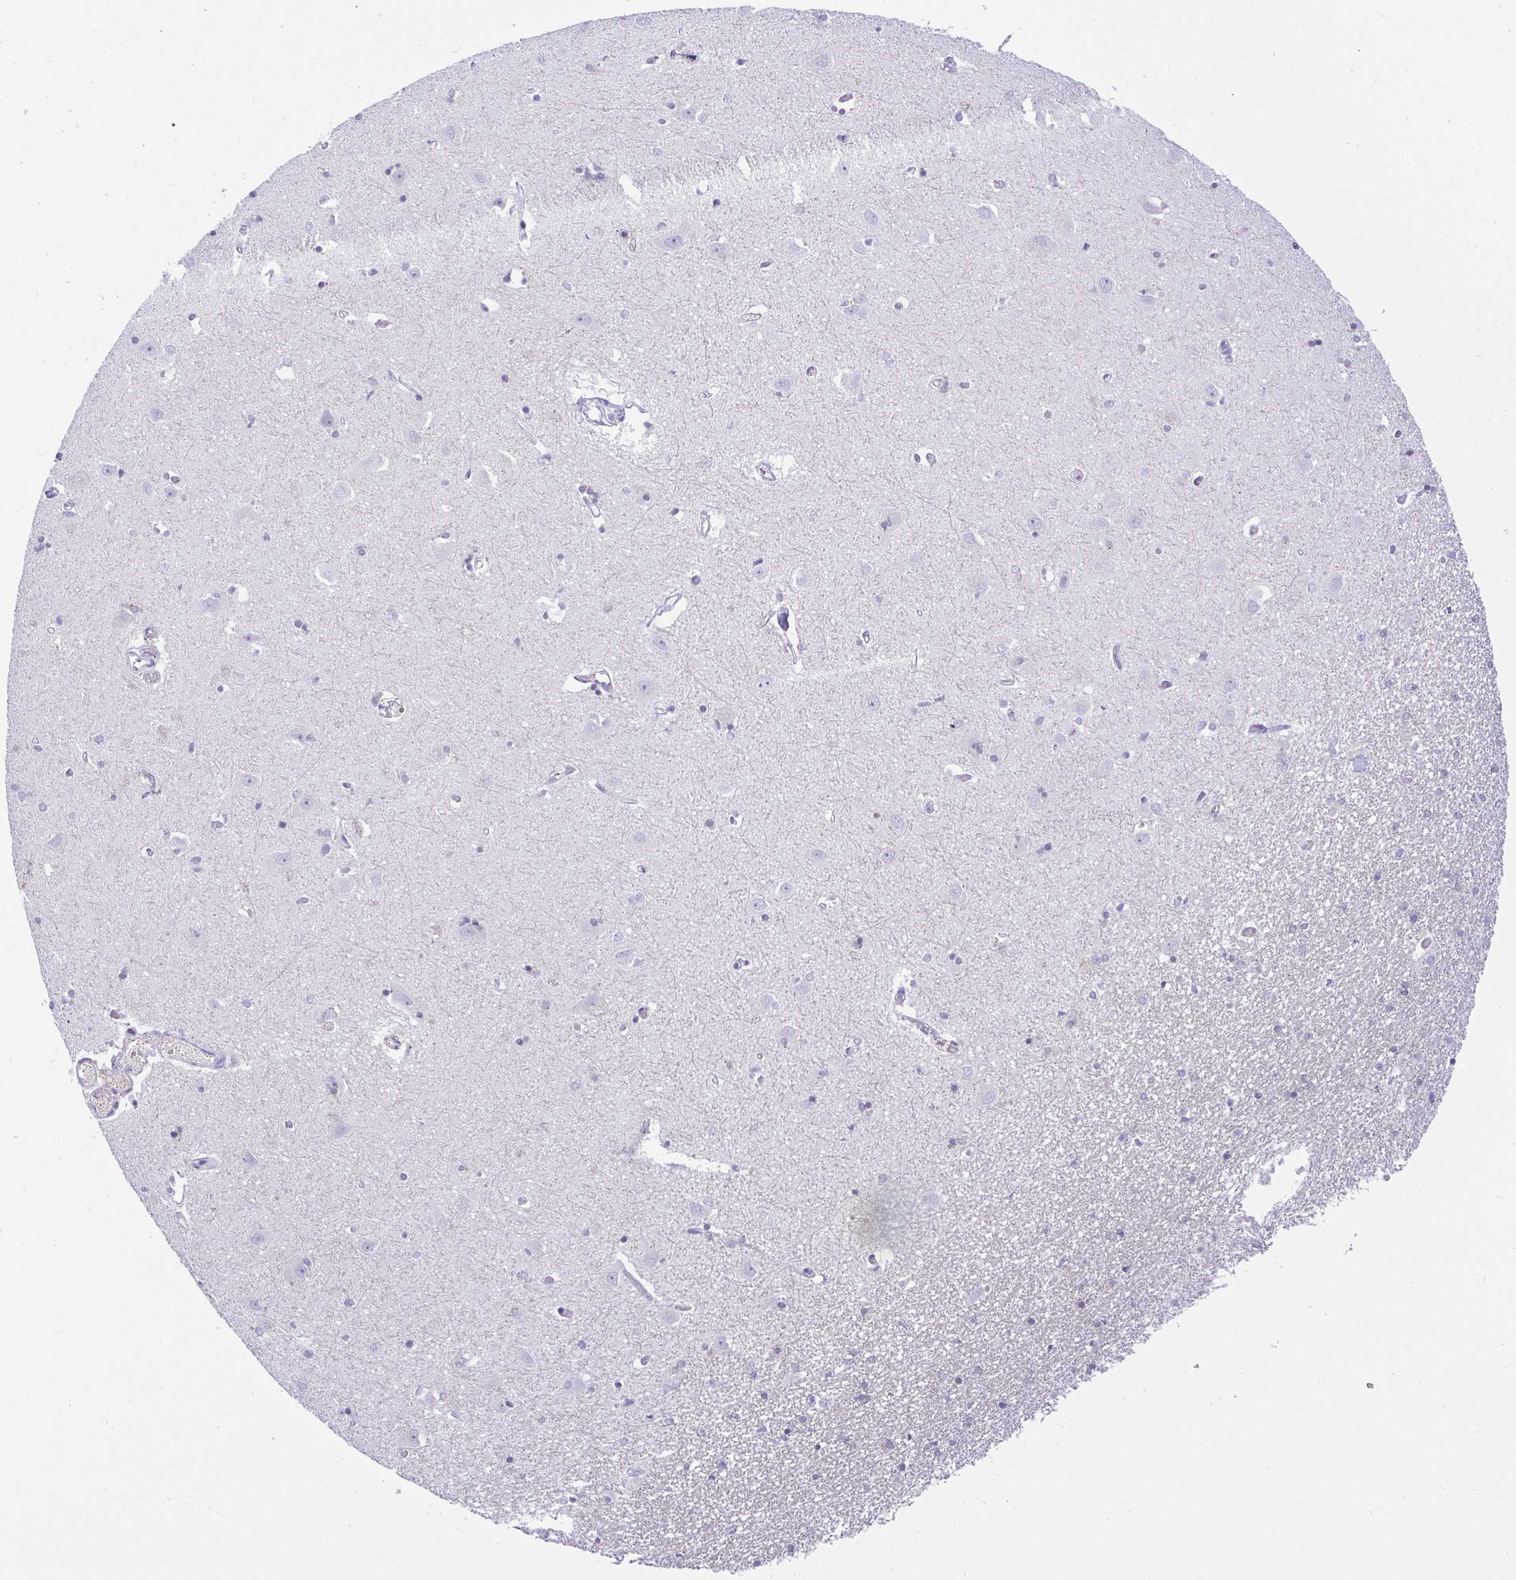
{"staining": {"intensity": "negative", "quantity": "none", "location": "none"}, "tissue": "caudate", "cell_type": "Glial cells", "image_type": "normal", "snomed": [{"axis": "morphology", "description": "Normal tissue, NOS"}, {"axis": "topography", "description": "Lateral ventricle wall"}, {"axis": "topography", "description": "Hippocampus"}], "caption": "A high-resolution micrograph shows immunohistochemistry (IHC) staining of normal caudate, which demonstrates no significant staining in glial cells.", "gene": "FAM177A1", "patient": {"sex": "female", "age": 63}}